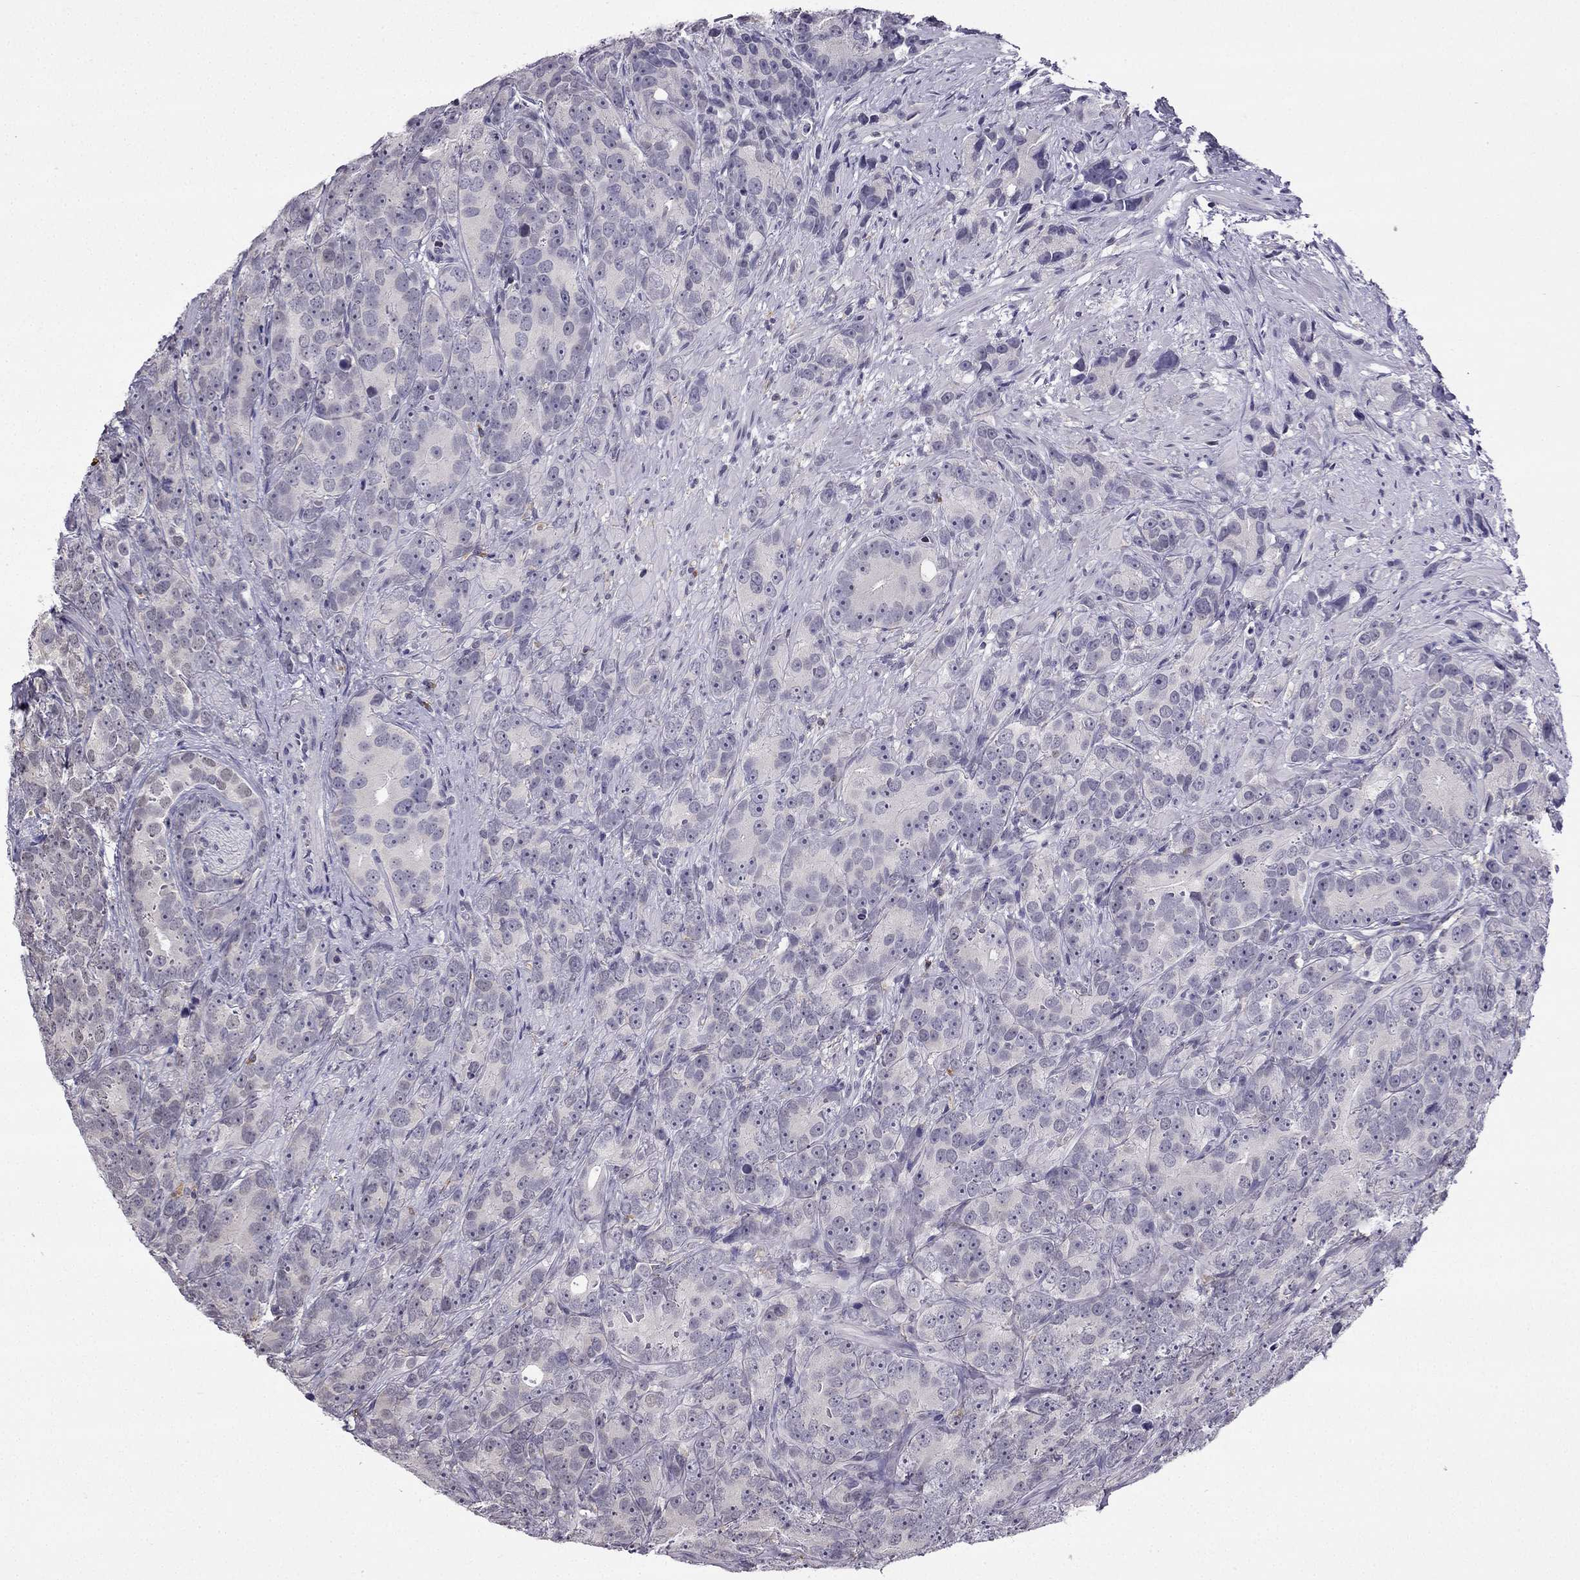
{"staining": {"intensity": "negative", "quantity": "none", "location": "none"}, "tissue": "prostate cancer", "cell_type": "Tumor cells", "image_type": "cancer", "snomed": [{"axis": "morphology", "description": "Adenocarcinoma, High grade"}, {"axis": "topography", "description": "Prostate"}], "caption": "High power microscopy histopathology image of an immunohistochemistry histopathology image of prostate cancer, revealing no significant staining in tumor cells.", "gene": "CCK", "patient": {"sex": "male", "age": 90}}